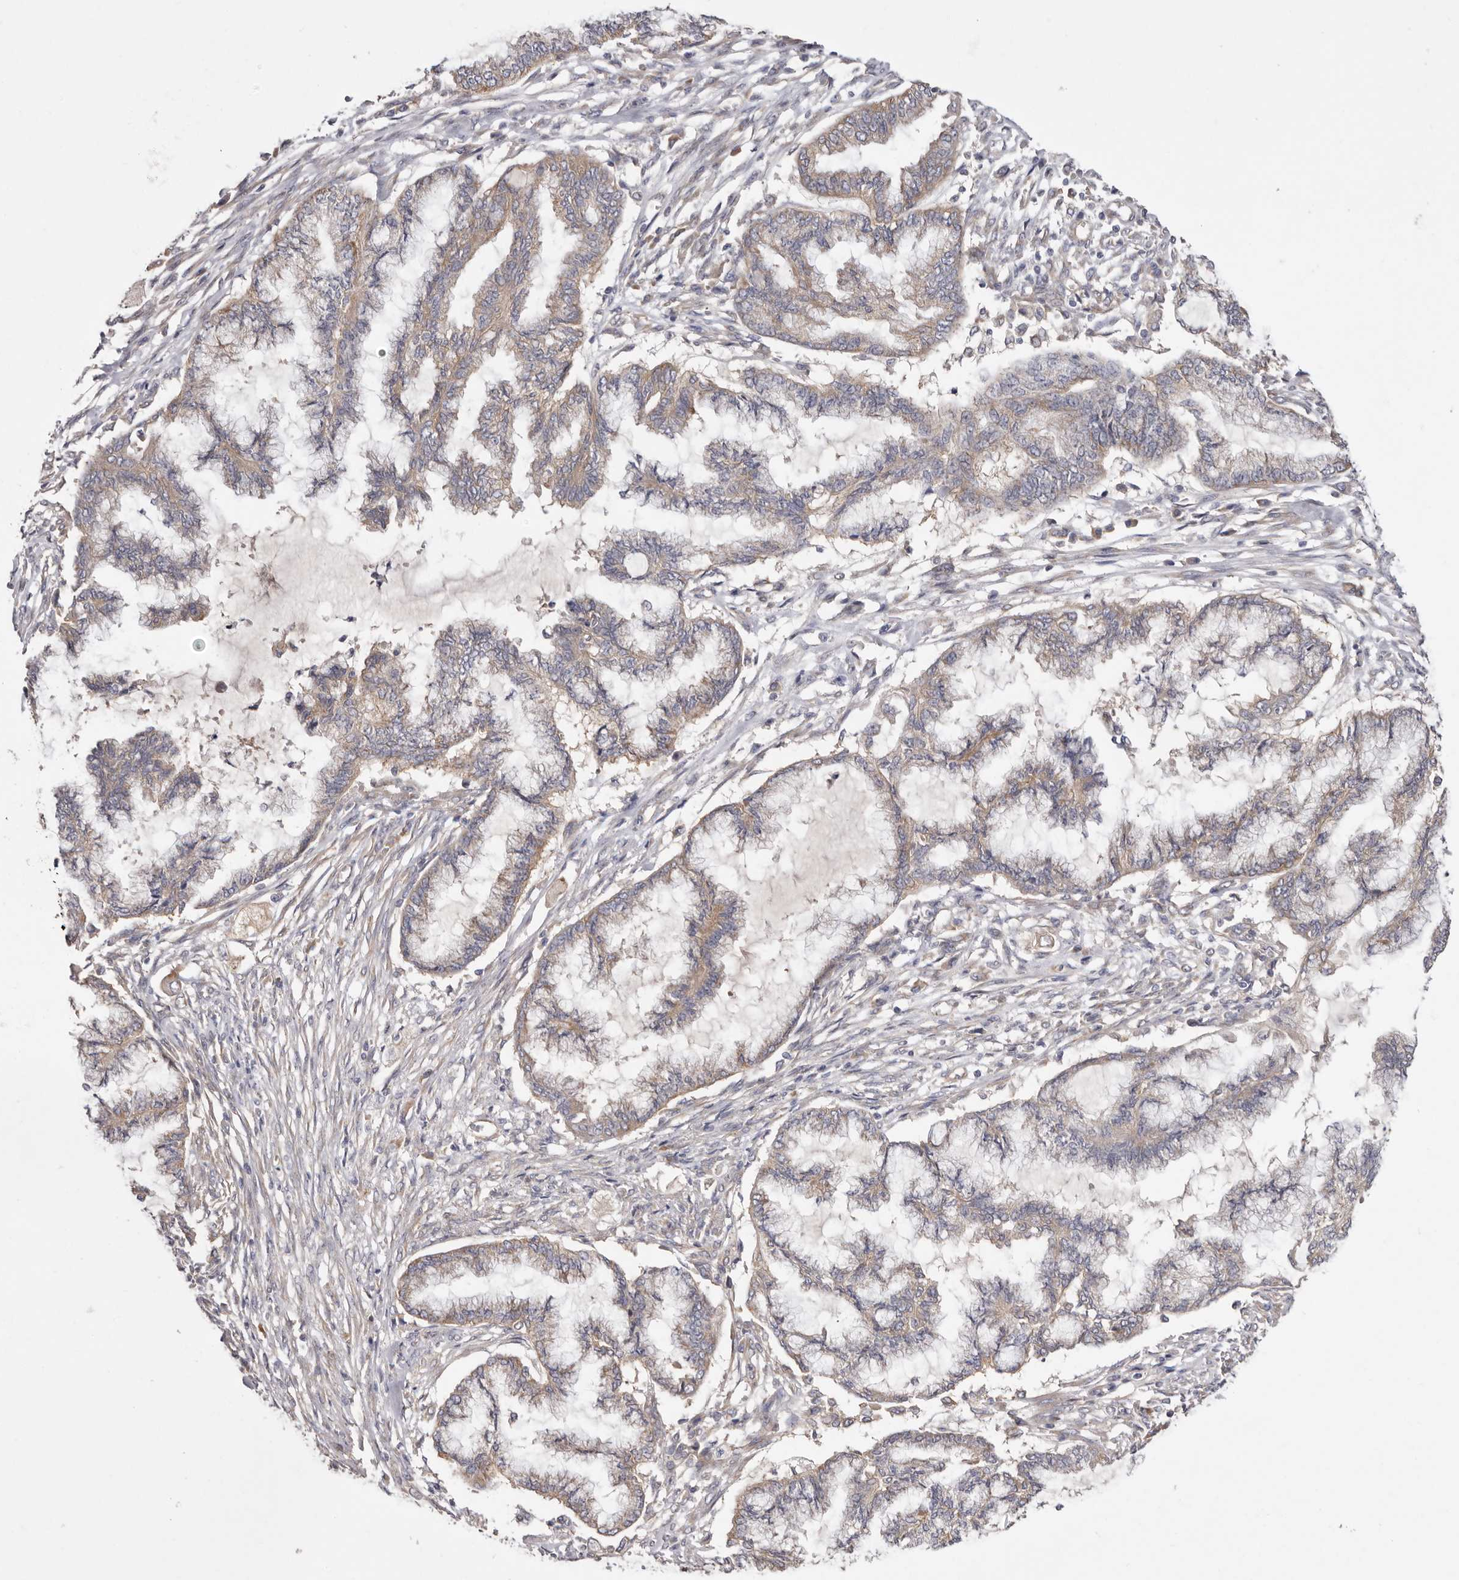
{"staining": {"intensity": "weak", "quantity": ">75%", "location": "cytoplasmic/membranous"}, "tissue": "endometrial cancer", "cell_type": "Tumor cells", "image_type": "cancer", "snomed": [{"axis": "morphology", "description": "Adenocarcinoma, NOS"}, {"axis": "topography", "description": "Endometrium"}], "caption": "Immunohistochemistry (IHC) of human endometrial cancer (adenocarcinoma) demonstrates low levels of weak cytoplasmic/membranous positivity in about >75% of tumor cells.", "gene": "FAM167B", "patient": {"sex": "female", "age": 86}}